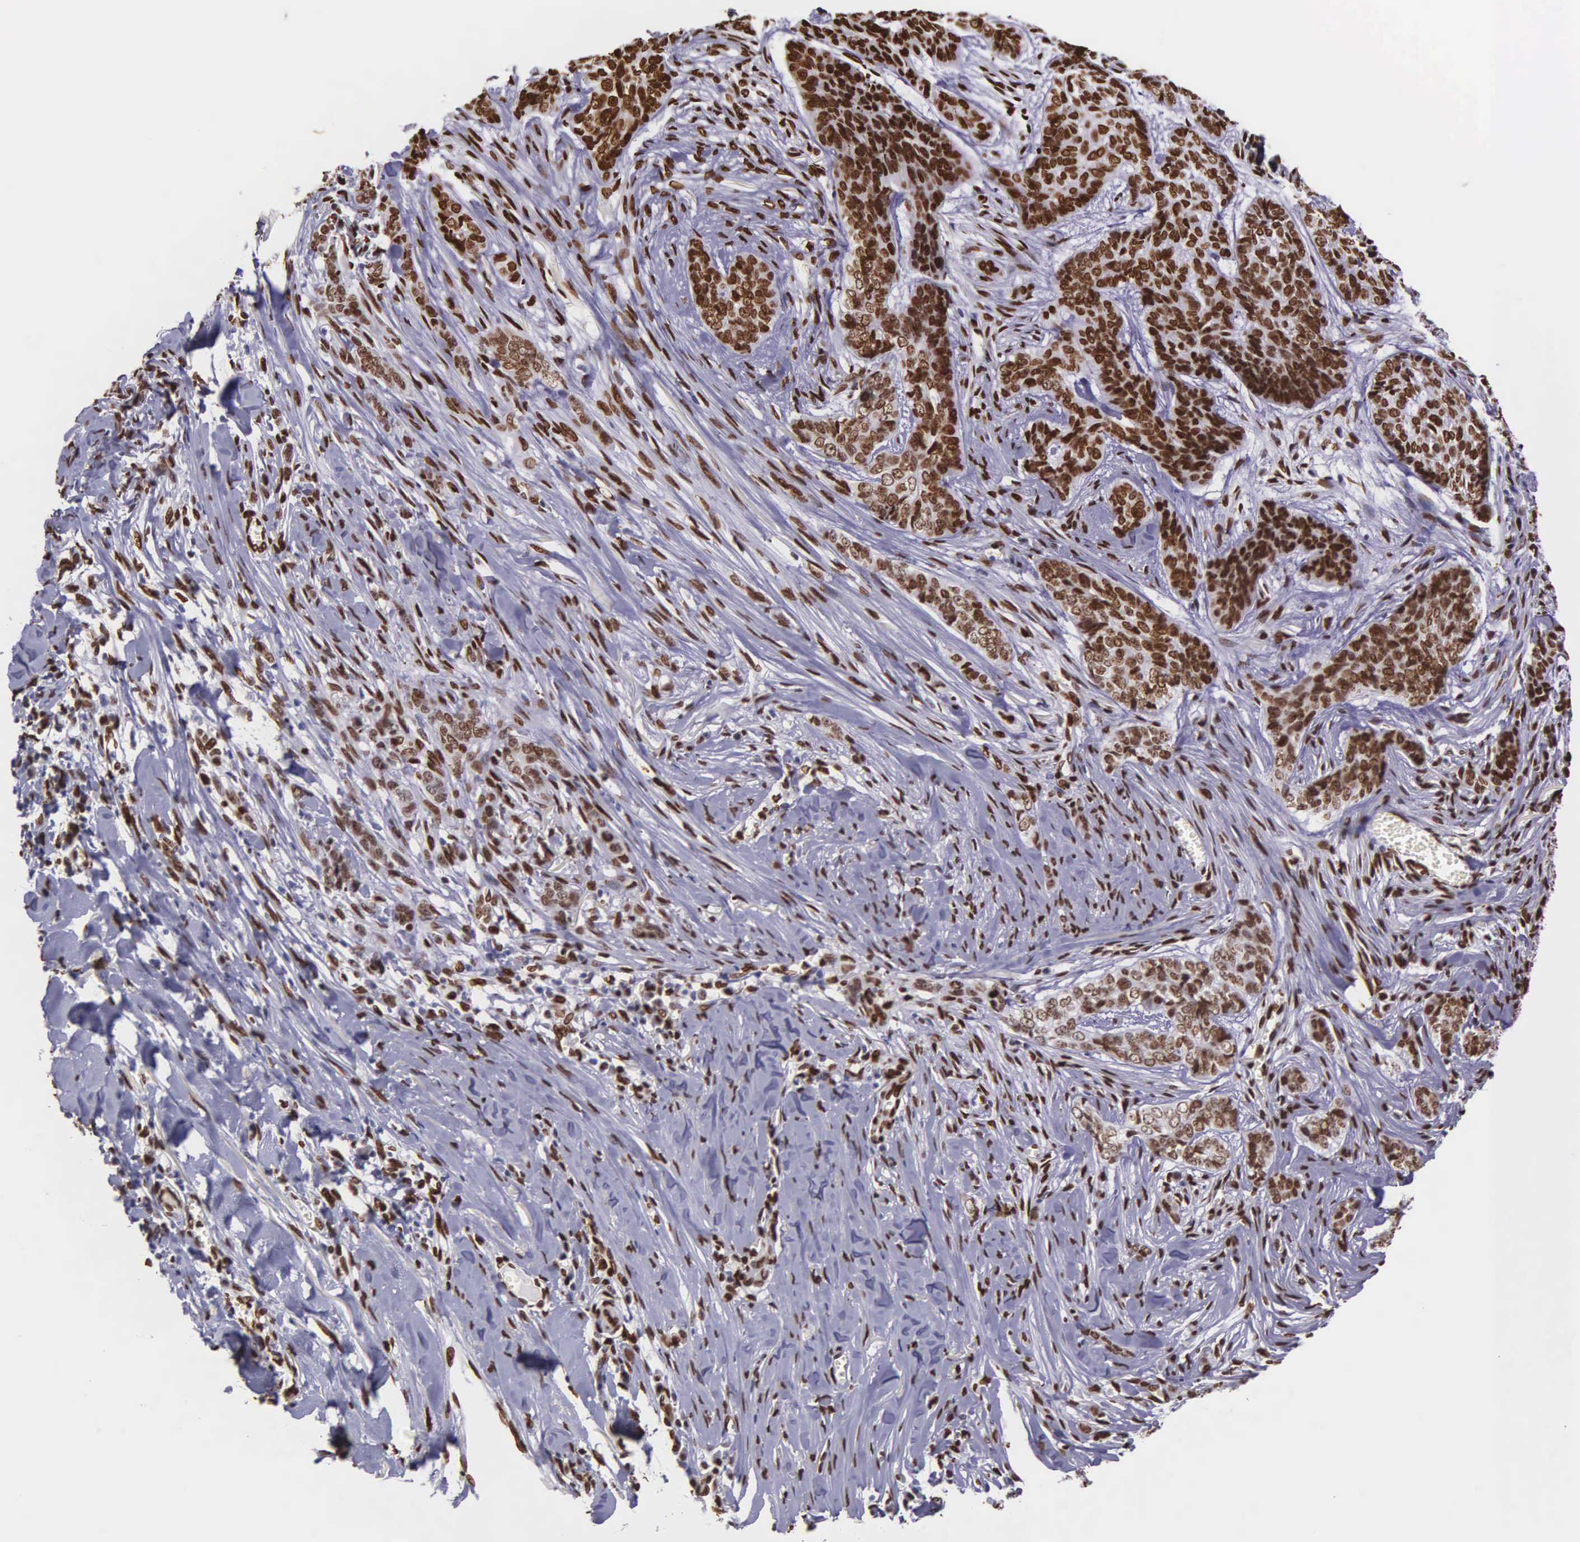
{"staining": {"intensity": "strong", "quantity": ">75%", "location": "nuclear"}, "tissue": "skin cancer", "cell_type": "Tumor cells", "image_type": "cancer", "snomed": [{"axis": "morphology", "description": "Normal tissue, NOS"}, {"axis": "morphology", "description": "Basal cell carcinoma"}, {"axis": "topography", "description": "Skin"}], "caption": "IHC (DAB (3,3'-diaminobenzidine)) staining of human skin cancer (basal cell carcinoma) displays strong nuclear protein positivity in approximately >75% of tumor cells.", "gene": "H1-0", "patient": {"sex": "female", "age": 65}}